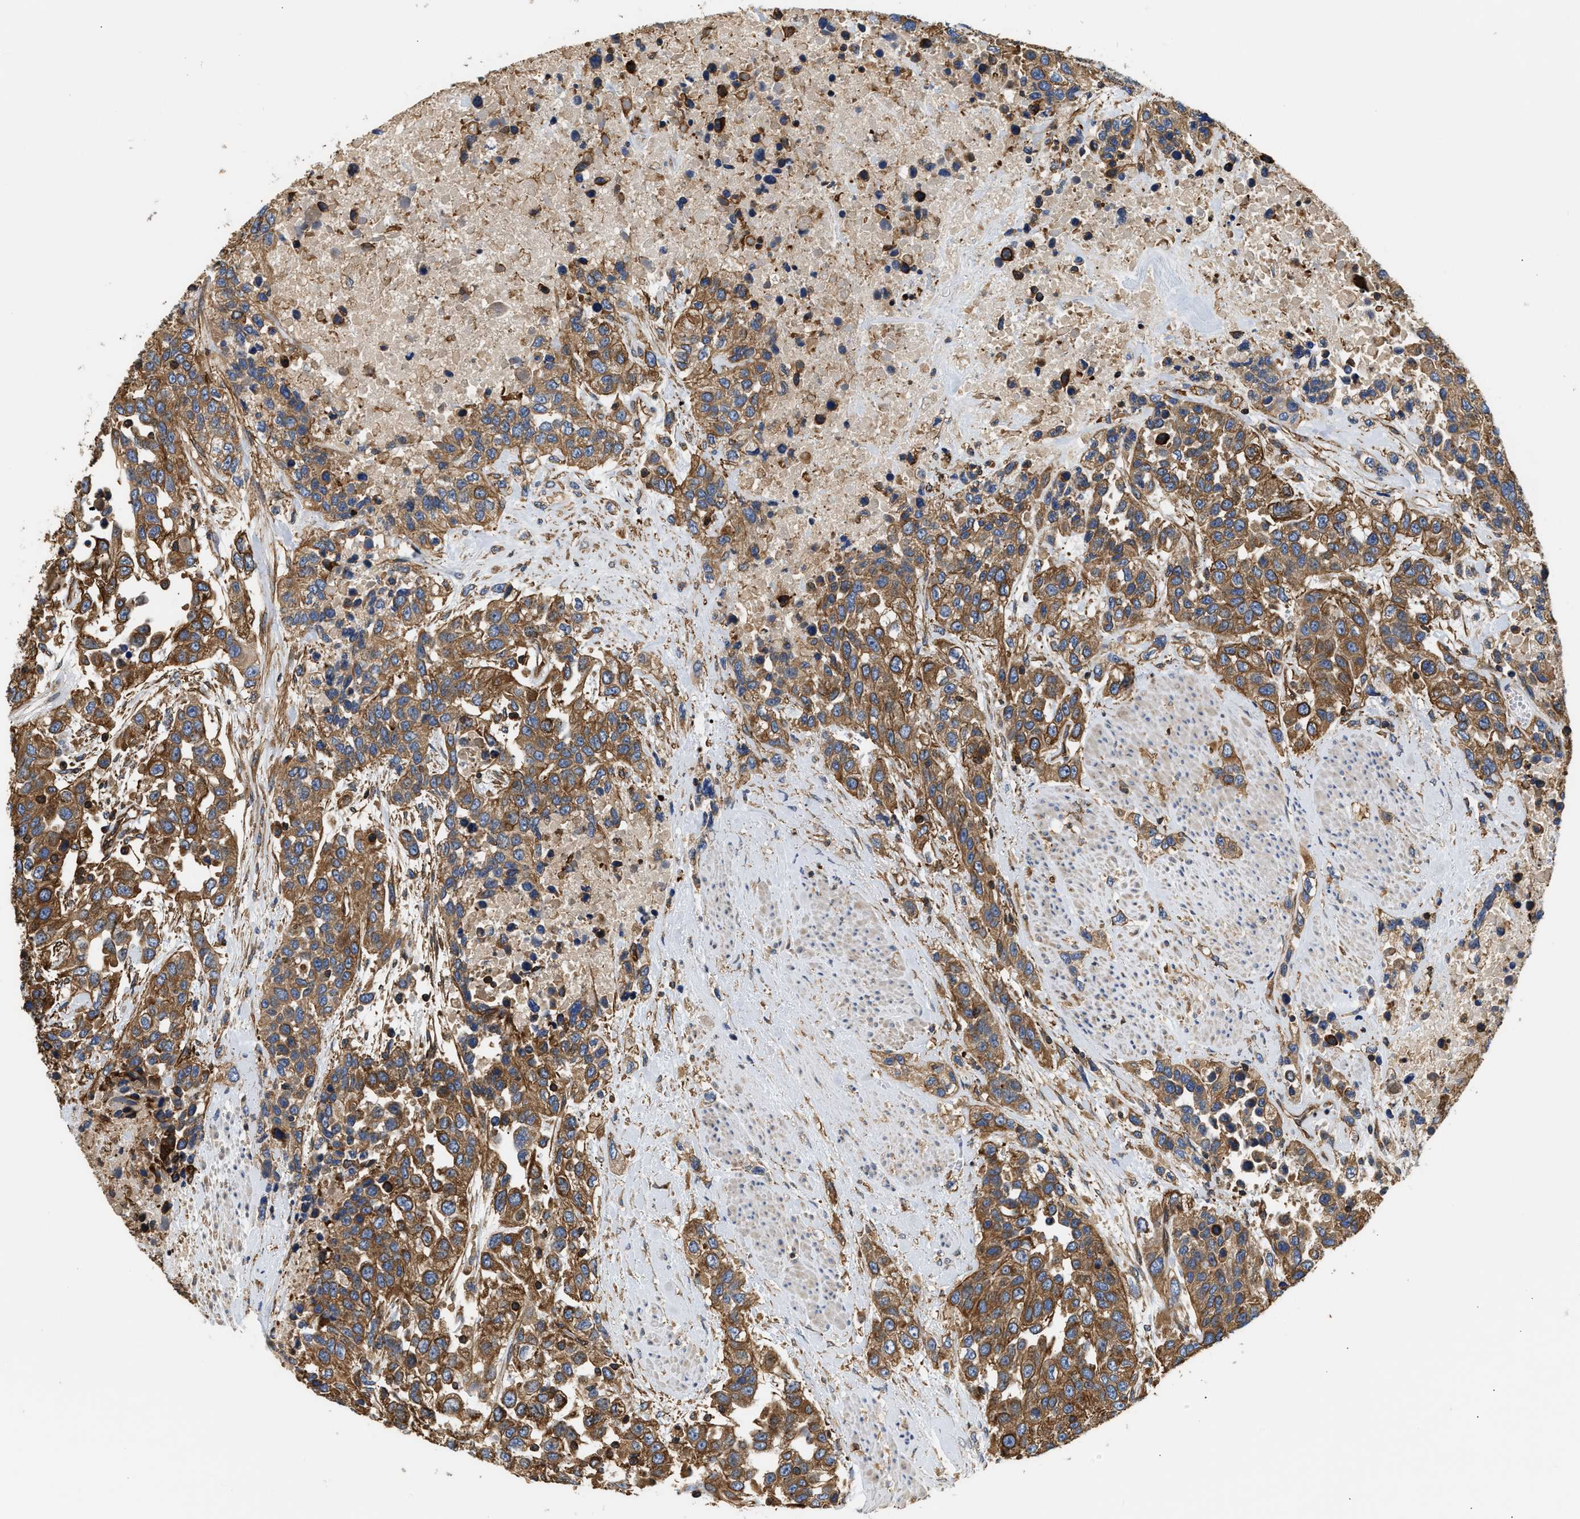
{"staining": {"intensity": "strong", "quantity": ">75%", "location": "cytoplasmic/membranous"}, "tissue": "urothelial cancer", "cell_type": "Tumor cells", "image_type": "cancer", "snomed": [{"axis": "morphology", "description": "Urothelial carcinoma, High grade"}, {"axis": "topography", "description": "Urinary bladder"}], "caption": "The image exhibits a brown stain indicating the presence of a protein in the cytoplasmic/membranous of tumor cells in urothelial cancer. (IHC, brightfield microscopy, high magnification).", "gene": "SAMD9L", "patient": {"sex": "female", "age": 80}}